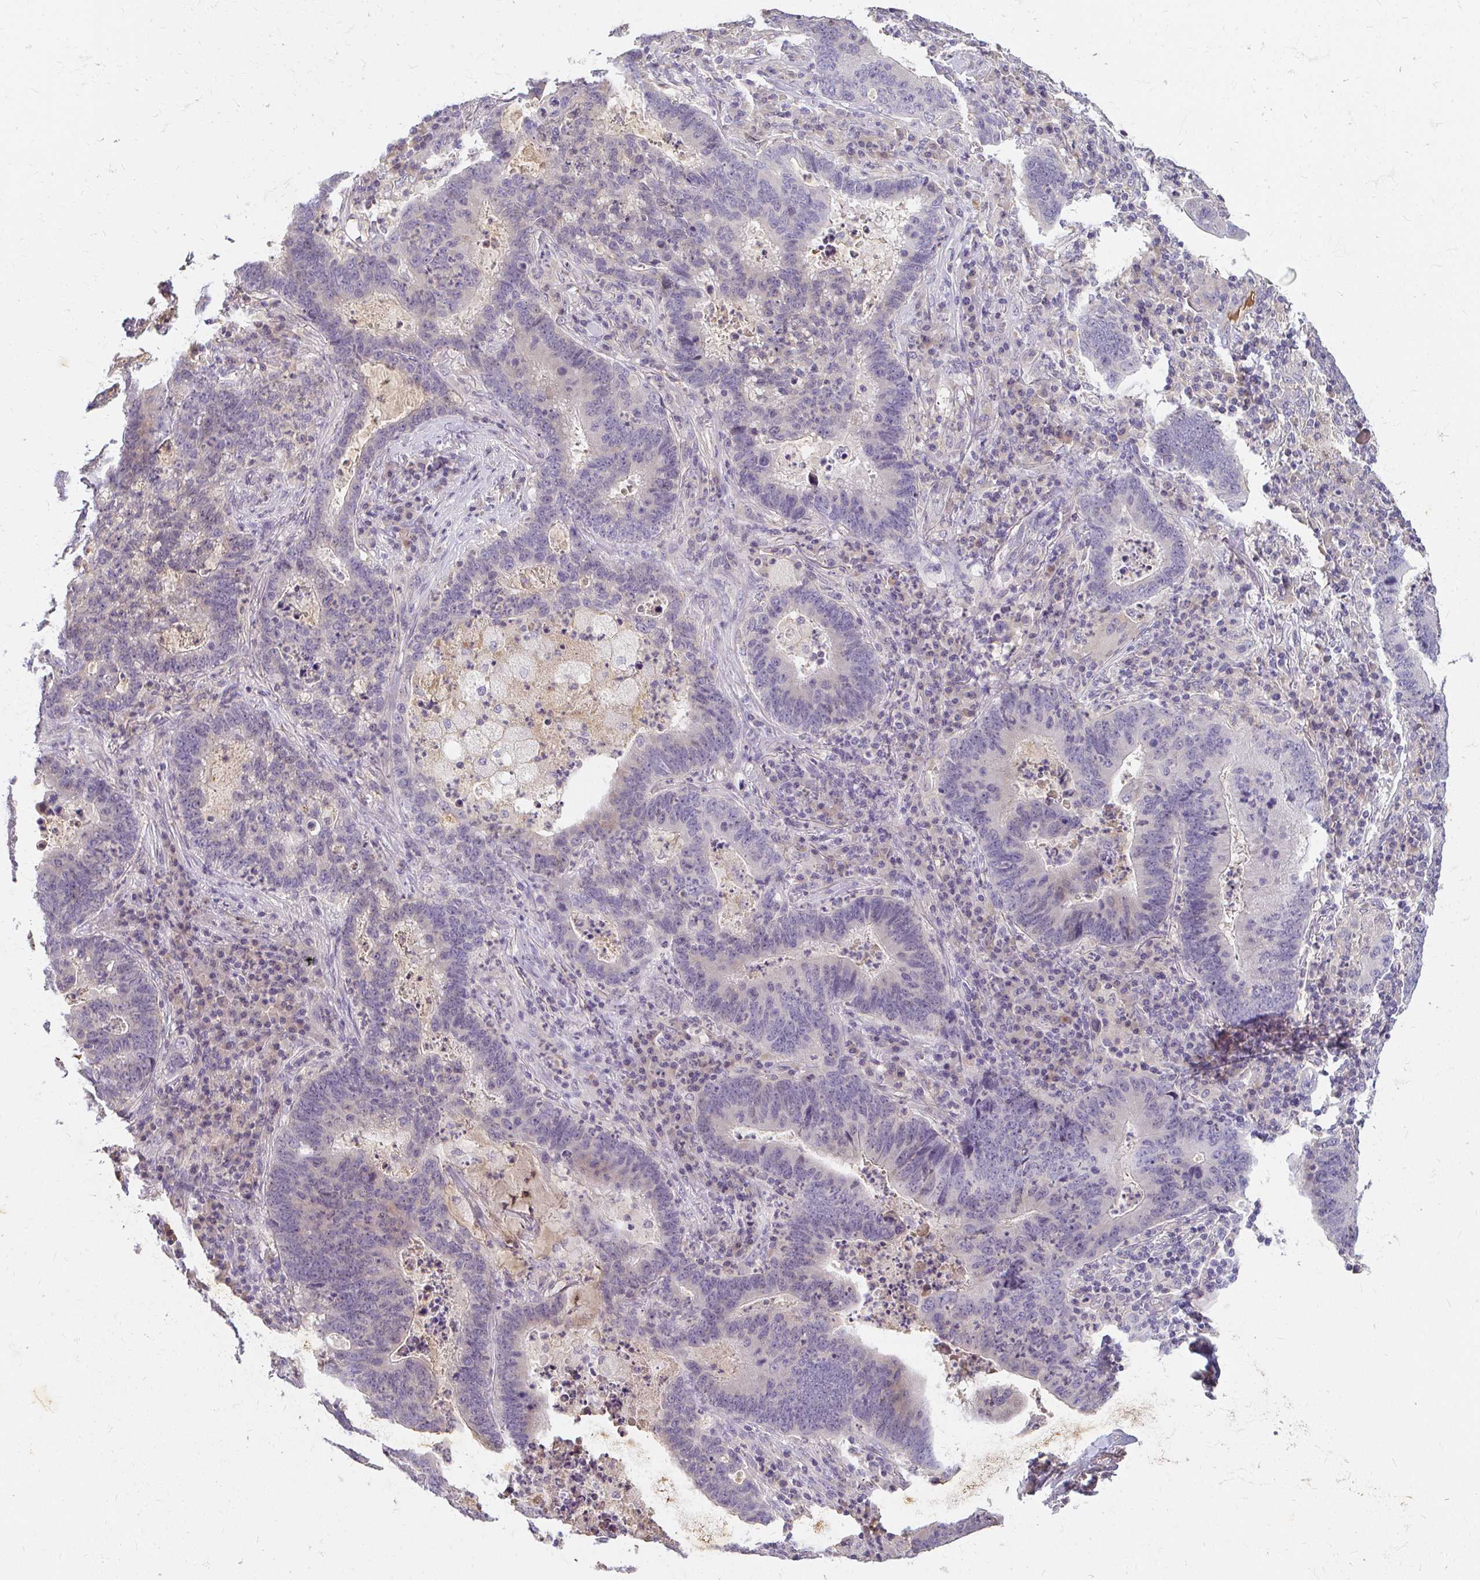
{"staining": {"intensity": "negative", "quantity": "none", "location": "none"}, "tissue": "lung cancer", "cell_type": "Tumor cells", "image_type": "cancer", "snomed": [{"axis": "morphology", "description": "Aneuploidy"}, {"axis": "morphology", "description": "Adenocarcinoma, NOS"}, {"axis": "morphology", "description": "Adenocarcinoma primary or metastatic"}, {"axis": "topography", "description": "Lung"}], "caption": "The IHC photomicrograph has no significant expression in tumor cells of lung cancer tissue.", "gene": "LOXL4", "patient": {"sex": "female", "age": 75}}